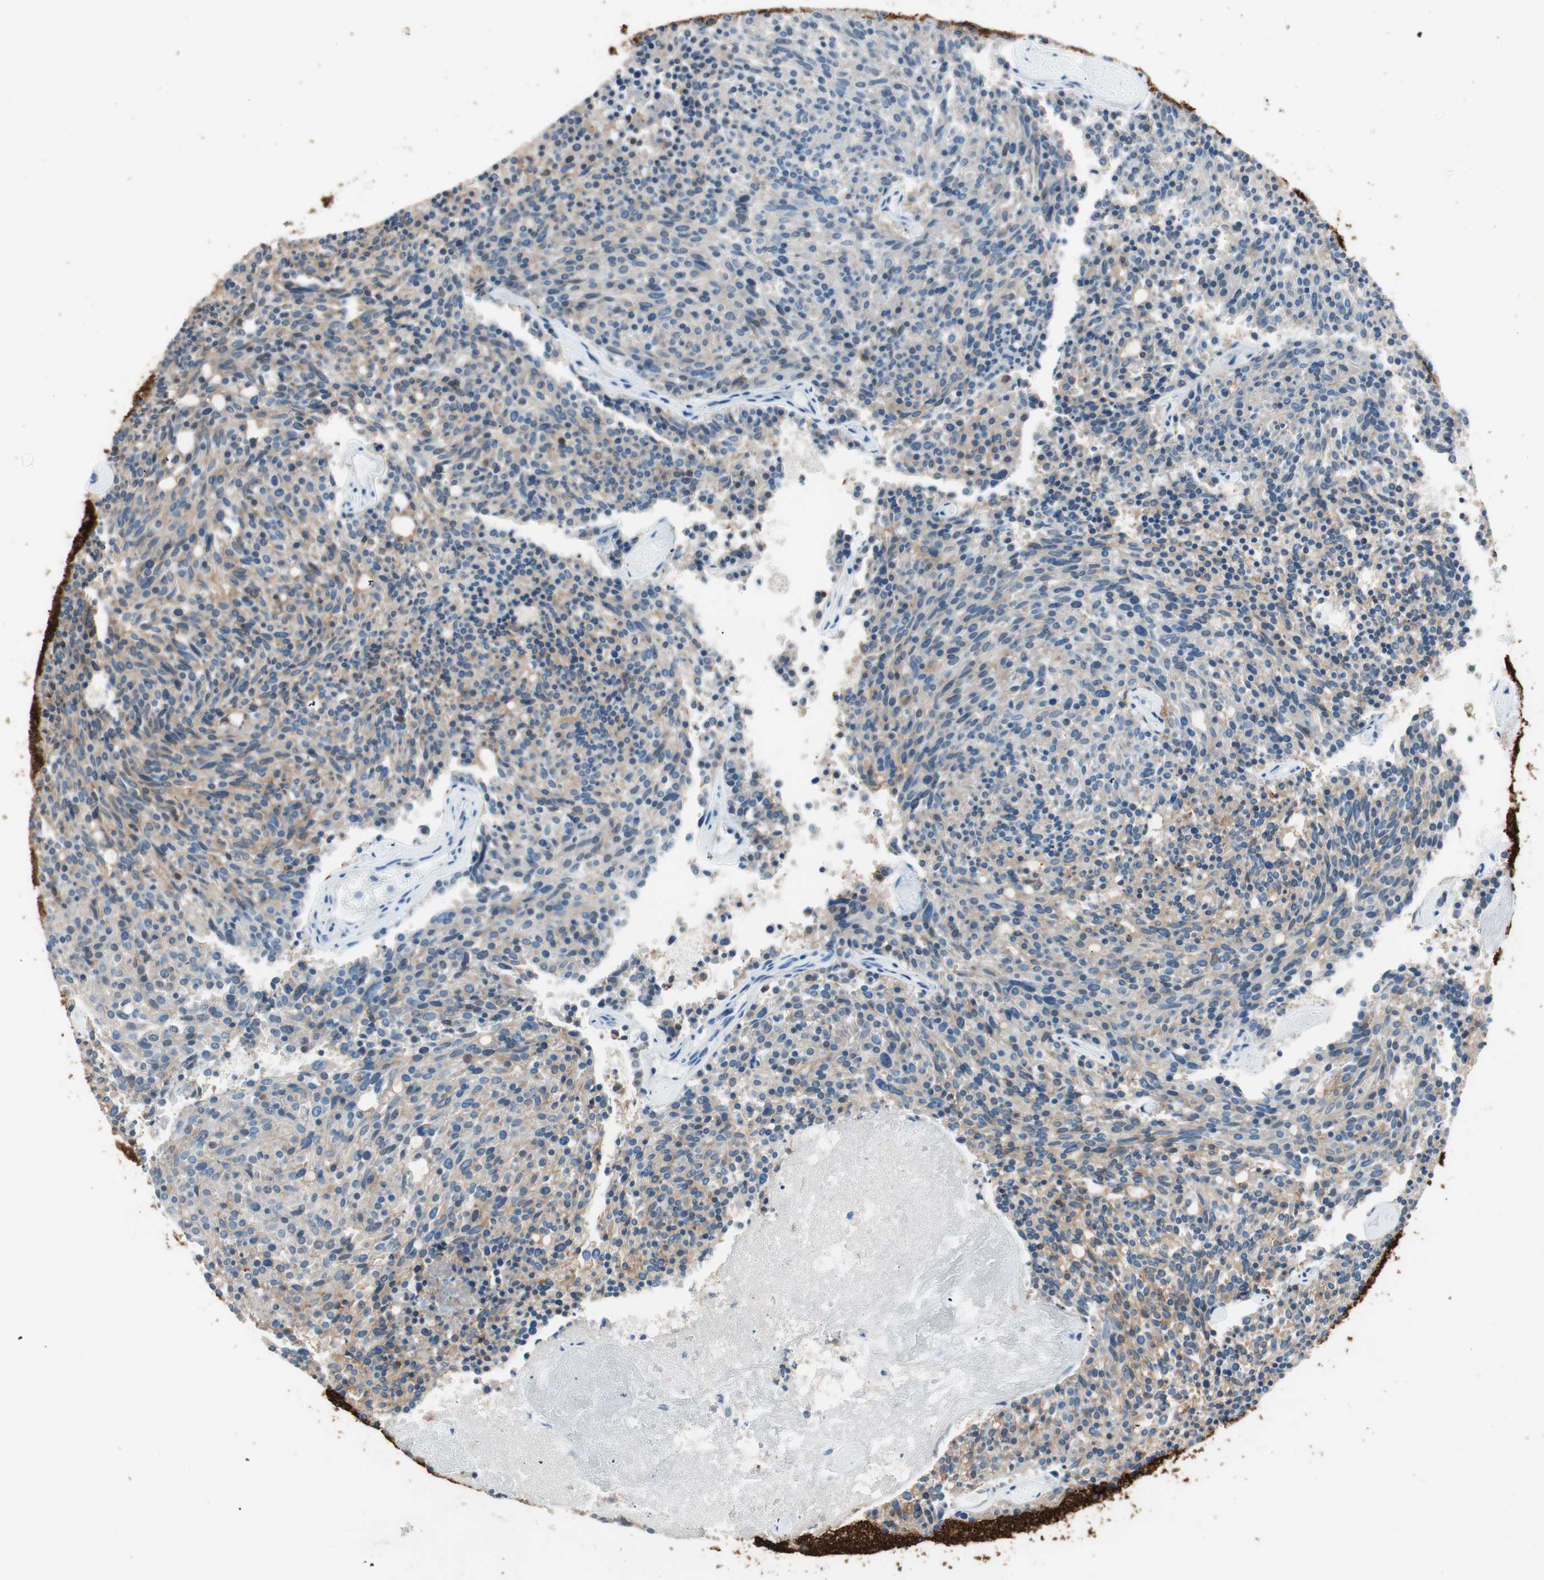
{"staining": {"intensity": "weak", "quantity": ">75%", "location": "cytoplasmic/membranous"}, "tissue": "carcinoid", "cell_type": "Tumor cells", "image_type": "cancer", "snomed": [{"axis": "morphology", "description": "Carcinoid, malignant, NOS"}, {"axis": "topography", "description": "Pancreas"}], "caption": "Tumor cells show low levels of weak cytoplasmic/membranous expression in approximately >75% of cells in human carcinoid.", "gene": "GNAO1", "patient": {"sex": "female", "age": 54}}